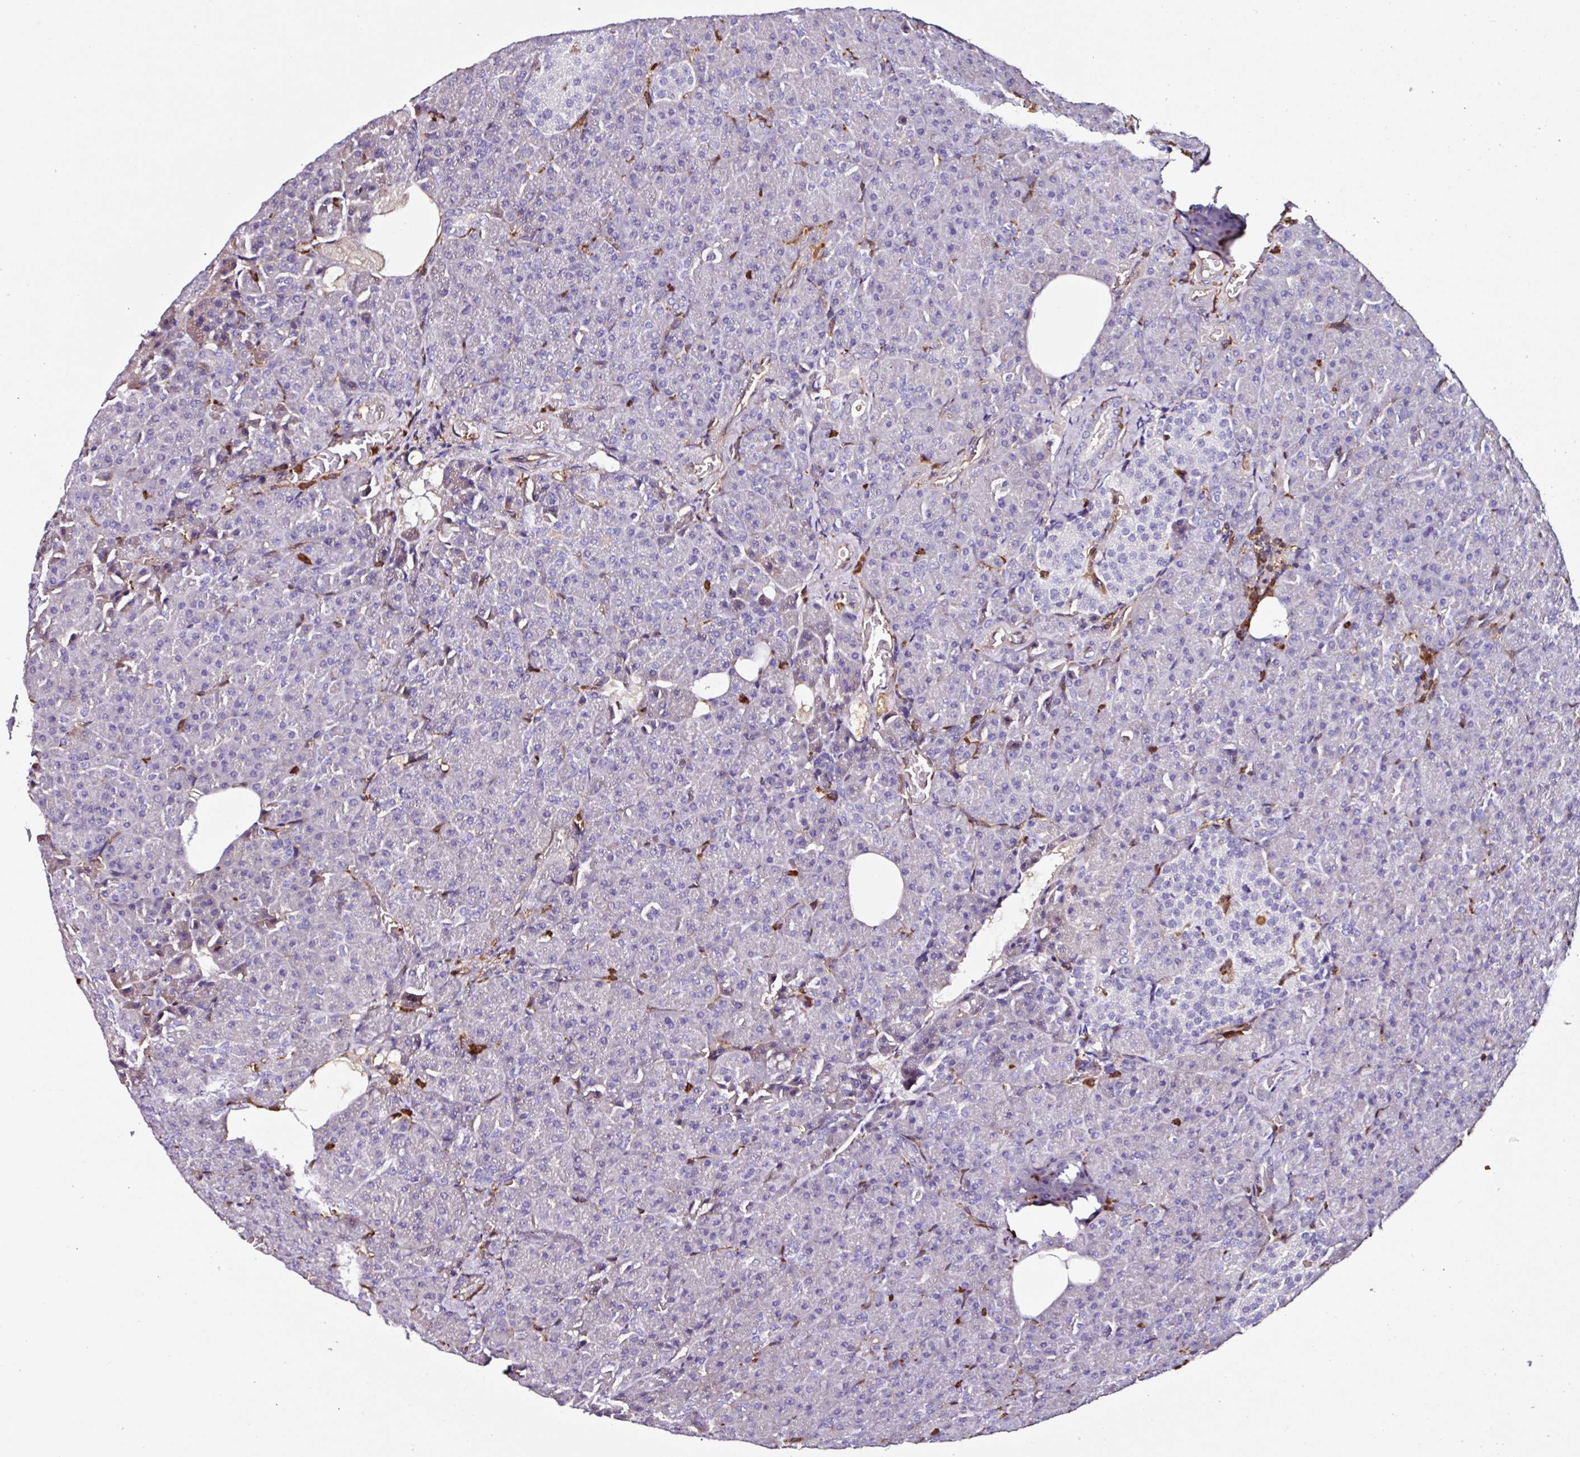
{"staining": {"intensity": "negative", "quantity": "none", "location": "none"}, "tissue": "pancreas", "cell_type": "Exocrine glandular cells", "image_type": "normal", "snomed": [{"axis": "morphology", "description": "Normal tissue, NOS"}, {"axis": "topography", "description": "Pancreas"}], "caption": "This is a image of immunohistochemistry (IHC) staining of benign pancreas, which shows no positivity in exocrine glandular cells. (DAB immunohistochemistry with hematoxylin counter stain).", "gene": "ARHGDIB", "patient": {"sex": "female", "age": 74}}